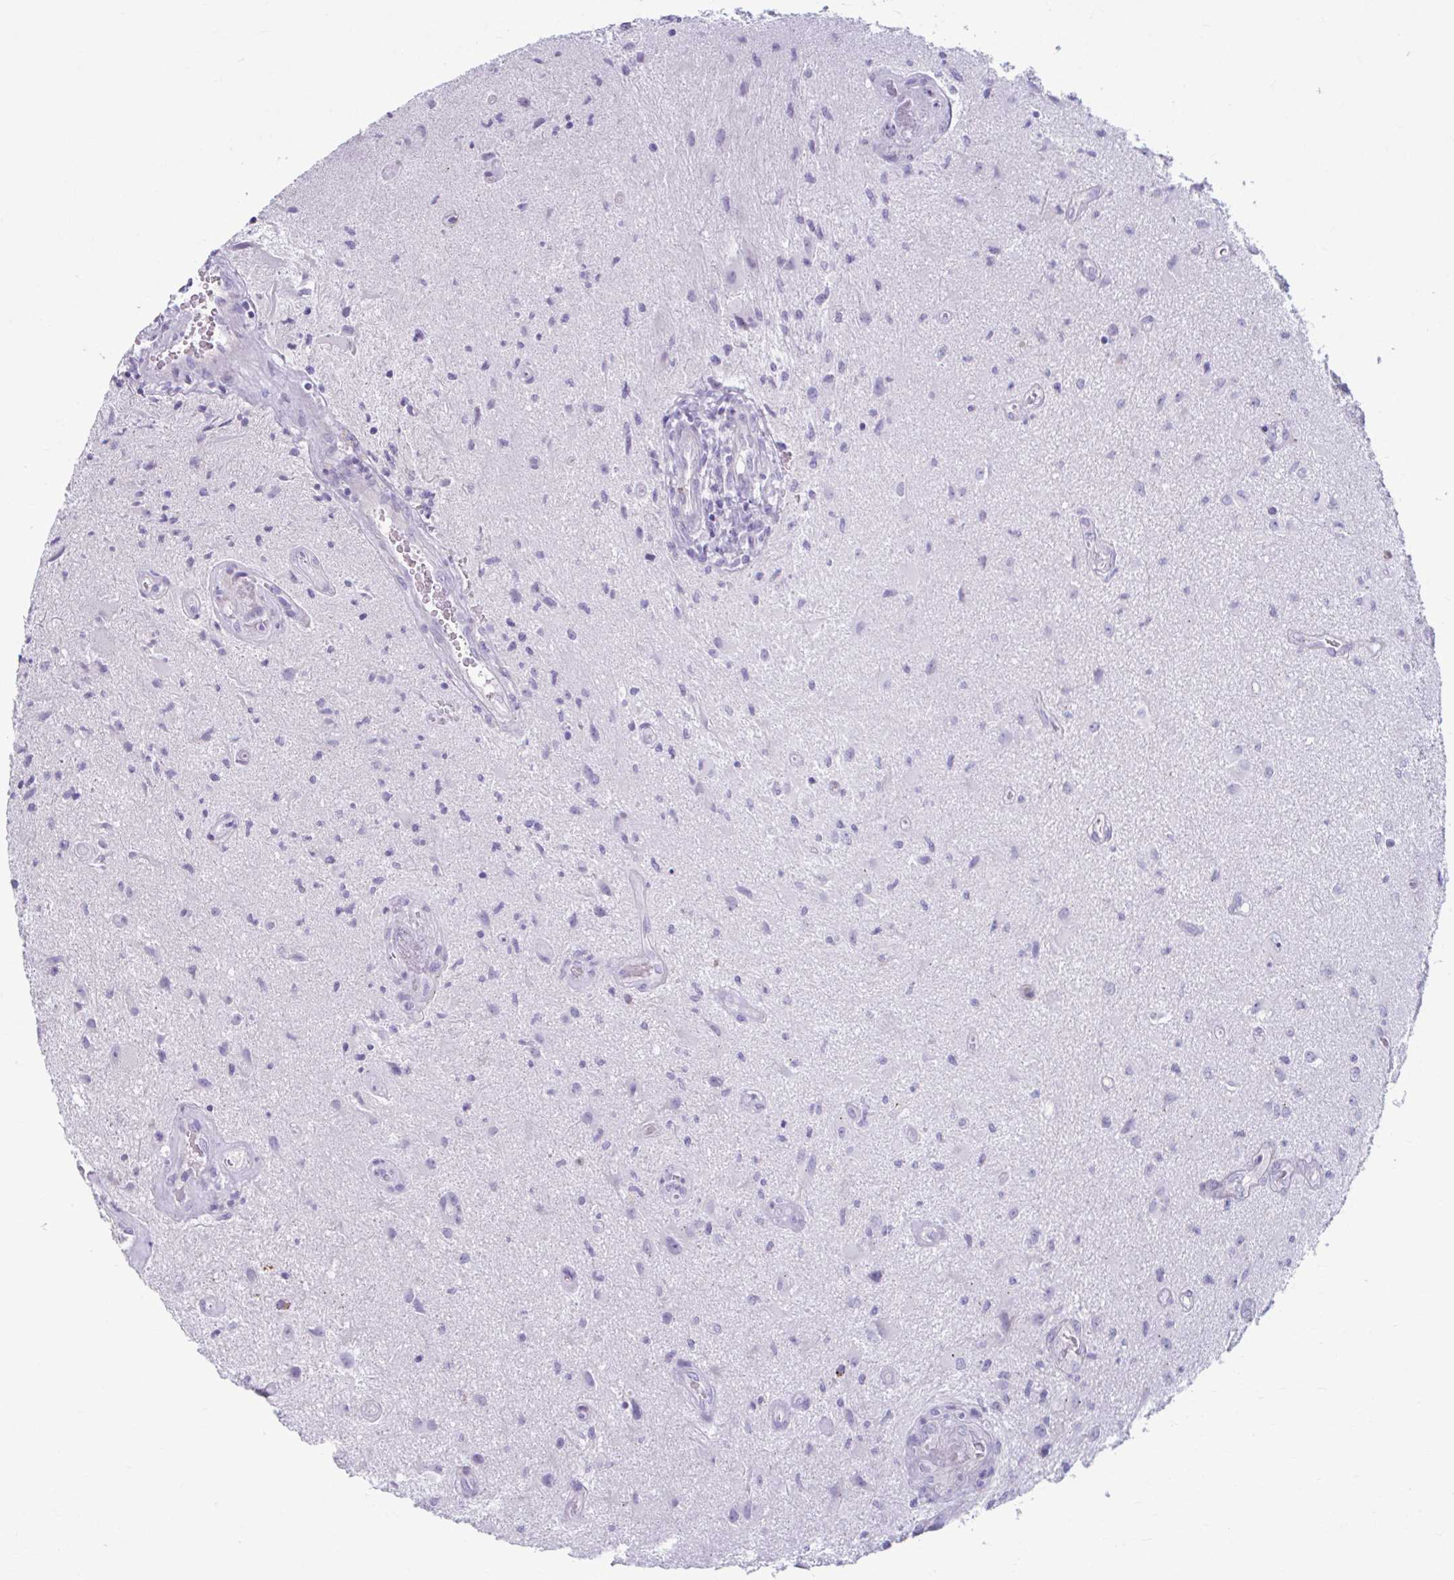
{"staining": {"intensity": "negative", "quantity": "none", "location": "none"}, "tissue": "glioma", "cell_type": "Tumor cells", "image_type": "cancer", "snomed": [{"axis": "morphology", "description": "Glioma, malignant, High grade"}, {"axis": "topography", "description": "Brain"}], "caption": "The micrograph shows no staining of tumor cells in malignant high-grade glioma.", "gene": "C12orf71", "patient": {"sex": "male", "age": 67}}